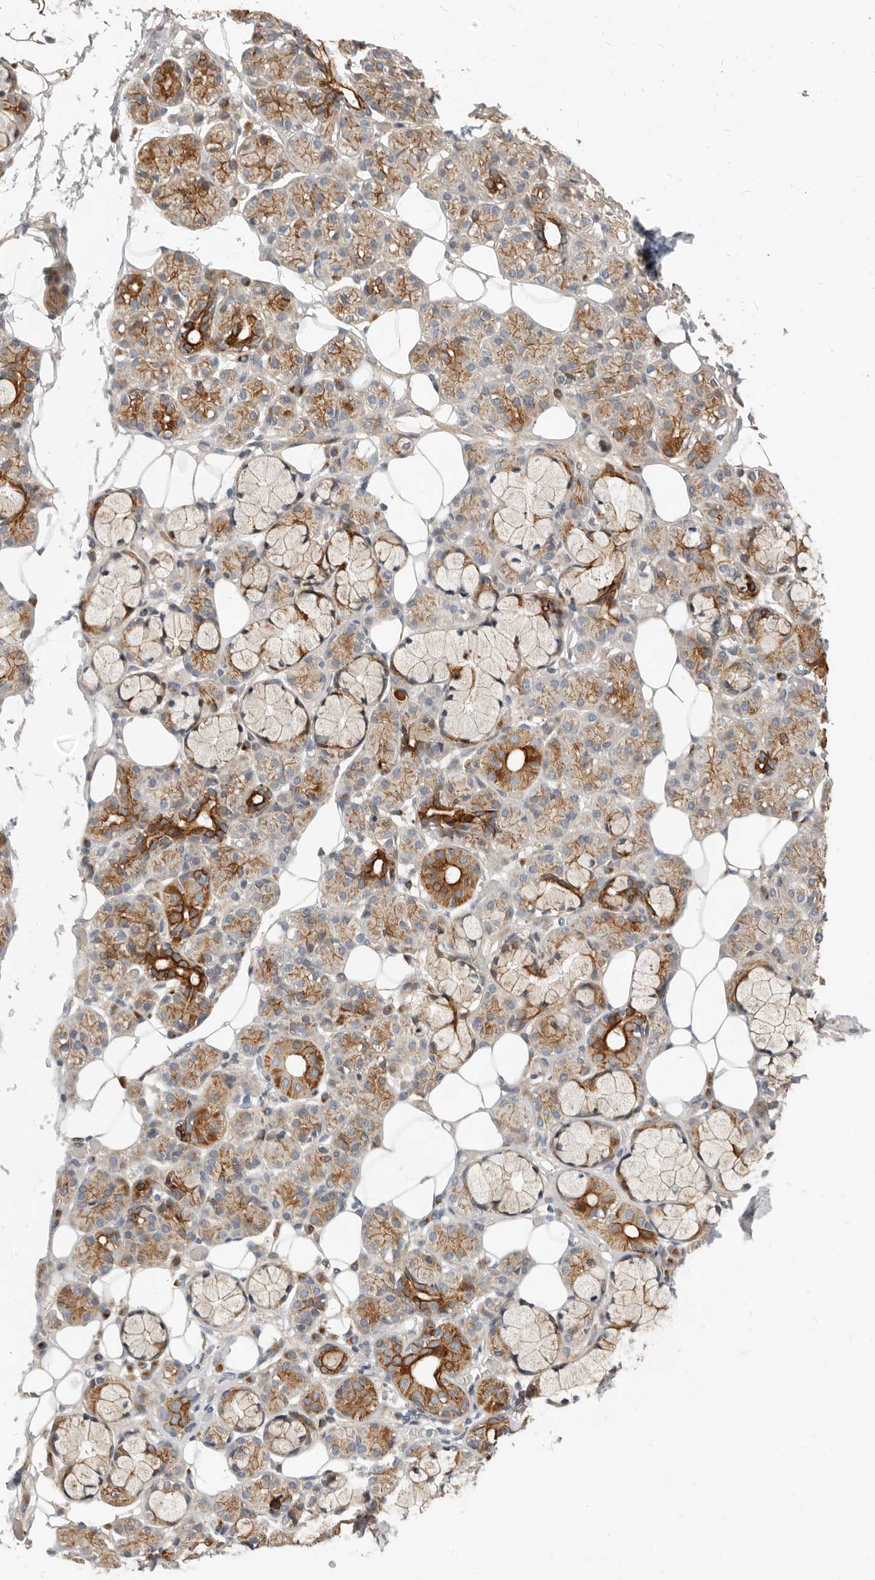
{"staining": {"intensity": "strong", "quantity": "25%-75%", "location": "cytoplasmic/membranous"}, "tissue": "salivary gland", "cell_type": "Glandular cells", "image_type": "normal", "snomed": [{"axis": "morphology", "description": "Normal tissue, NOS"}, {"axis": "topography", "description": "Salivary gland"}], "caption": "Immunohistochemical staining of normal salivary gland demonstrates 25%-75% levels of strong cytoplasmic/membranous protein expression in about 25%-75% of glandular cells.", "gene": "NPY4R2", "patient": {"sex": "male", "age": 63}}